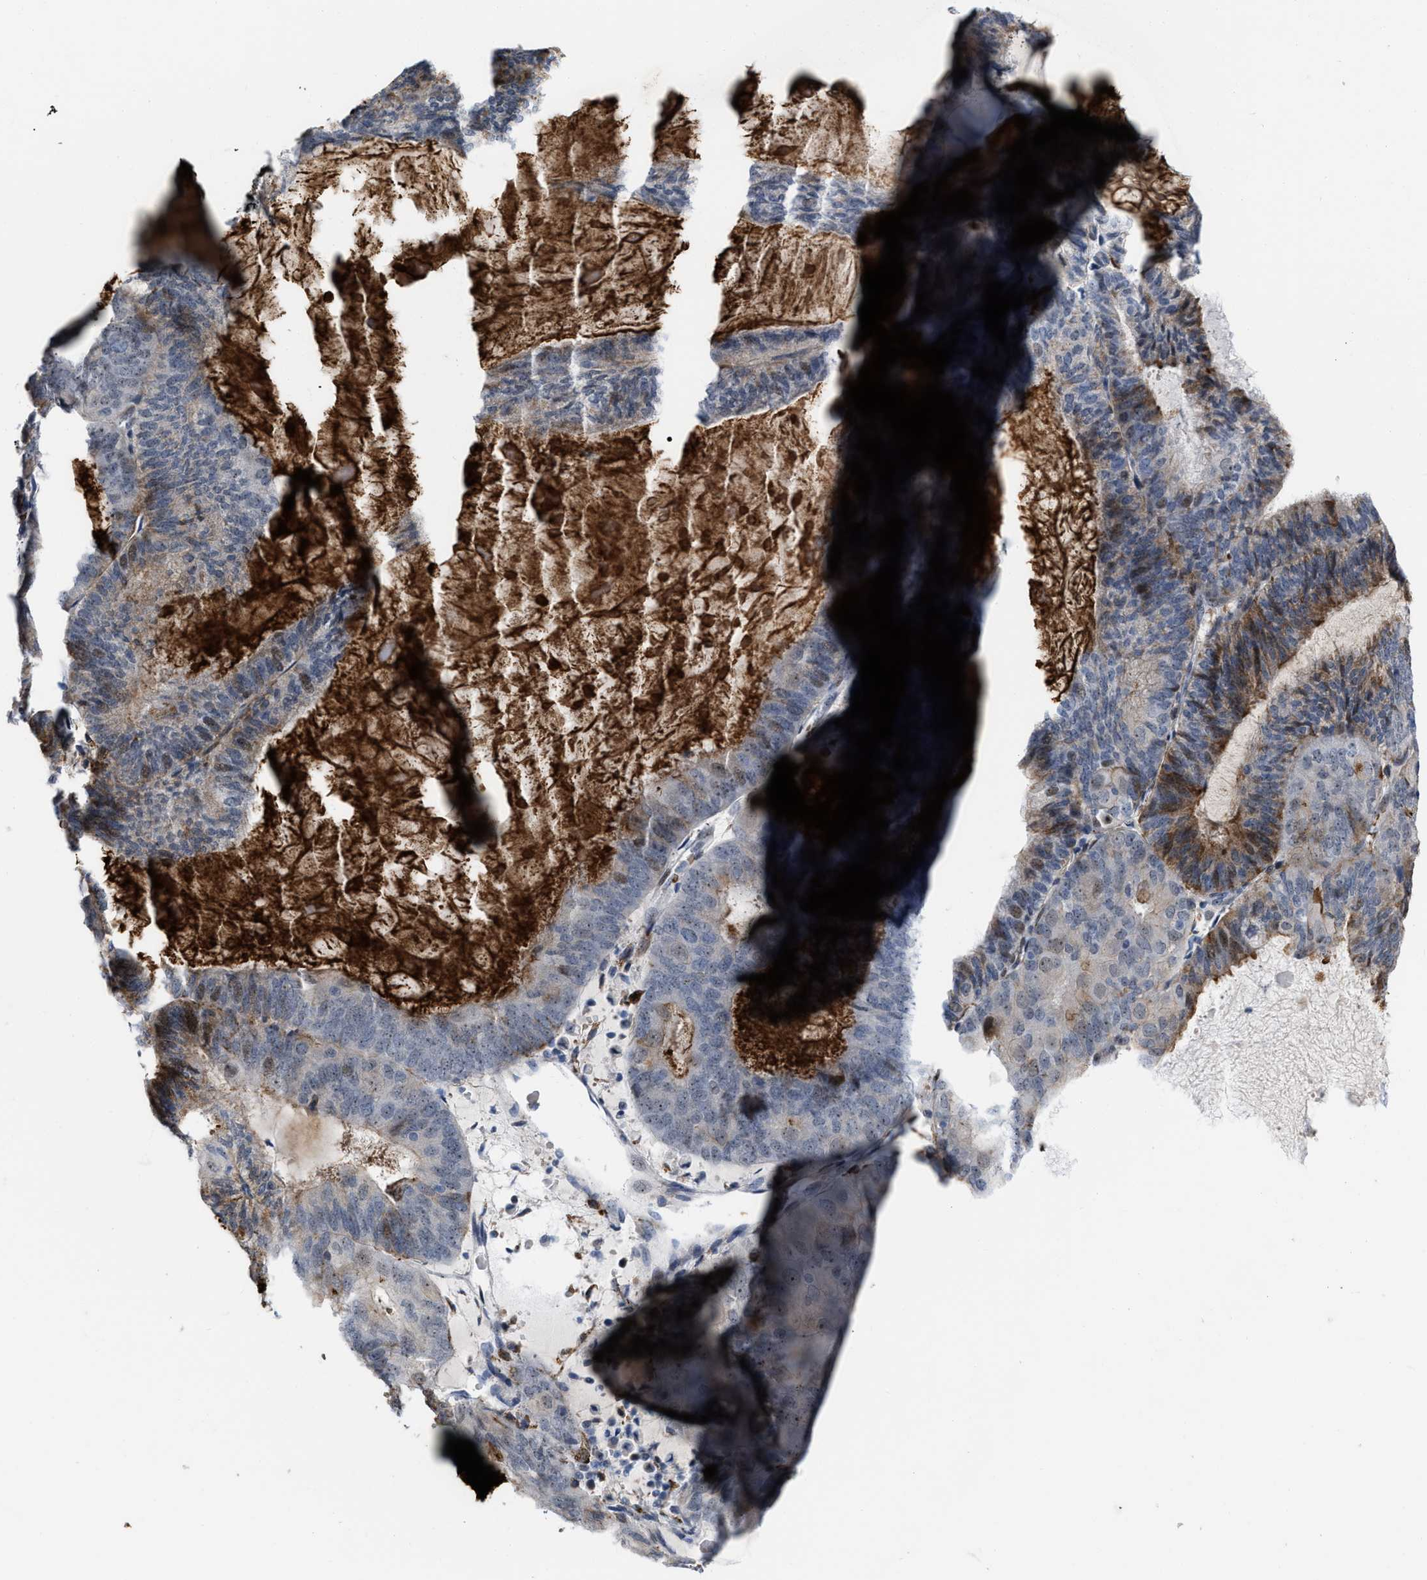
{"staining": {"intensity": "moderate", "quantity": "25%-75%", "location": "cytoplasmic/membranous"}, "tissue": "endometrial cancer", "cell_type": "Tumor cells", "image_type": "cancer", "snomed": [{"axis": "morphology", "description": "Adenocarcinoma, NOS"}, {"axis": "topography", "description": "Endometrium"}], "caption": "Endometrial adenocarcinoma tissue reveals moderate cytoplasmic/membranous expression in approximately 25%-75% of tumor cells, visualized by immunohistochemistry. The staining is performed using DAB brown chromogen to label protein expression. The nuclei are counter-stained blue using hematoxylin.", "gene": "POLR1F", "patient": {"sex": "female", "age": 81}}